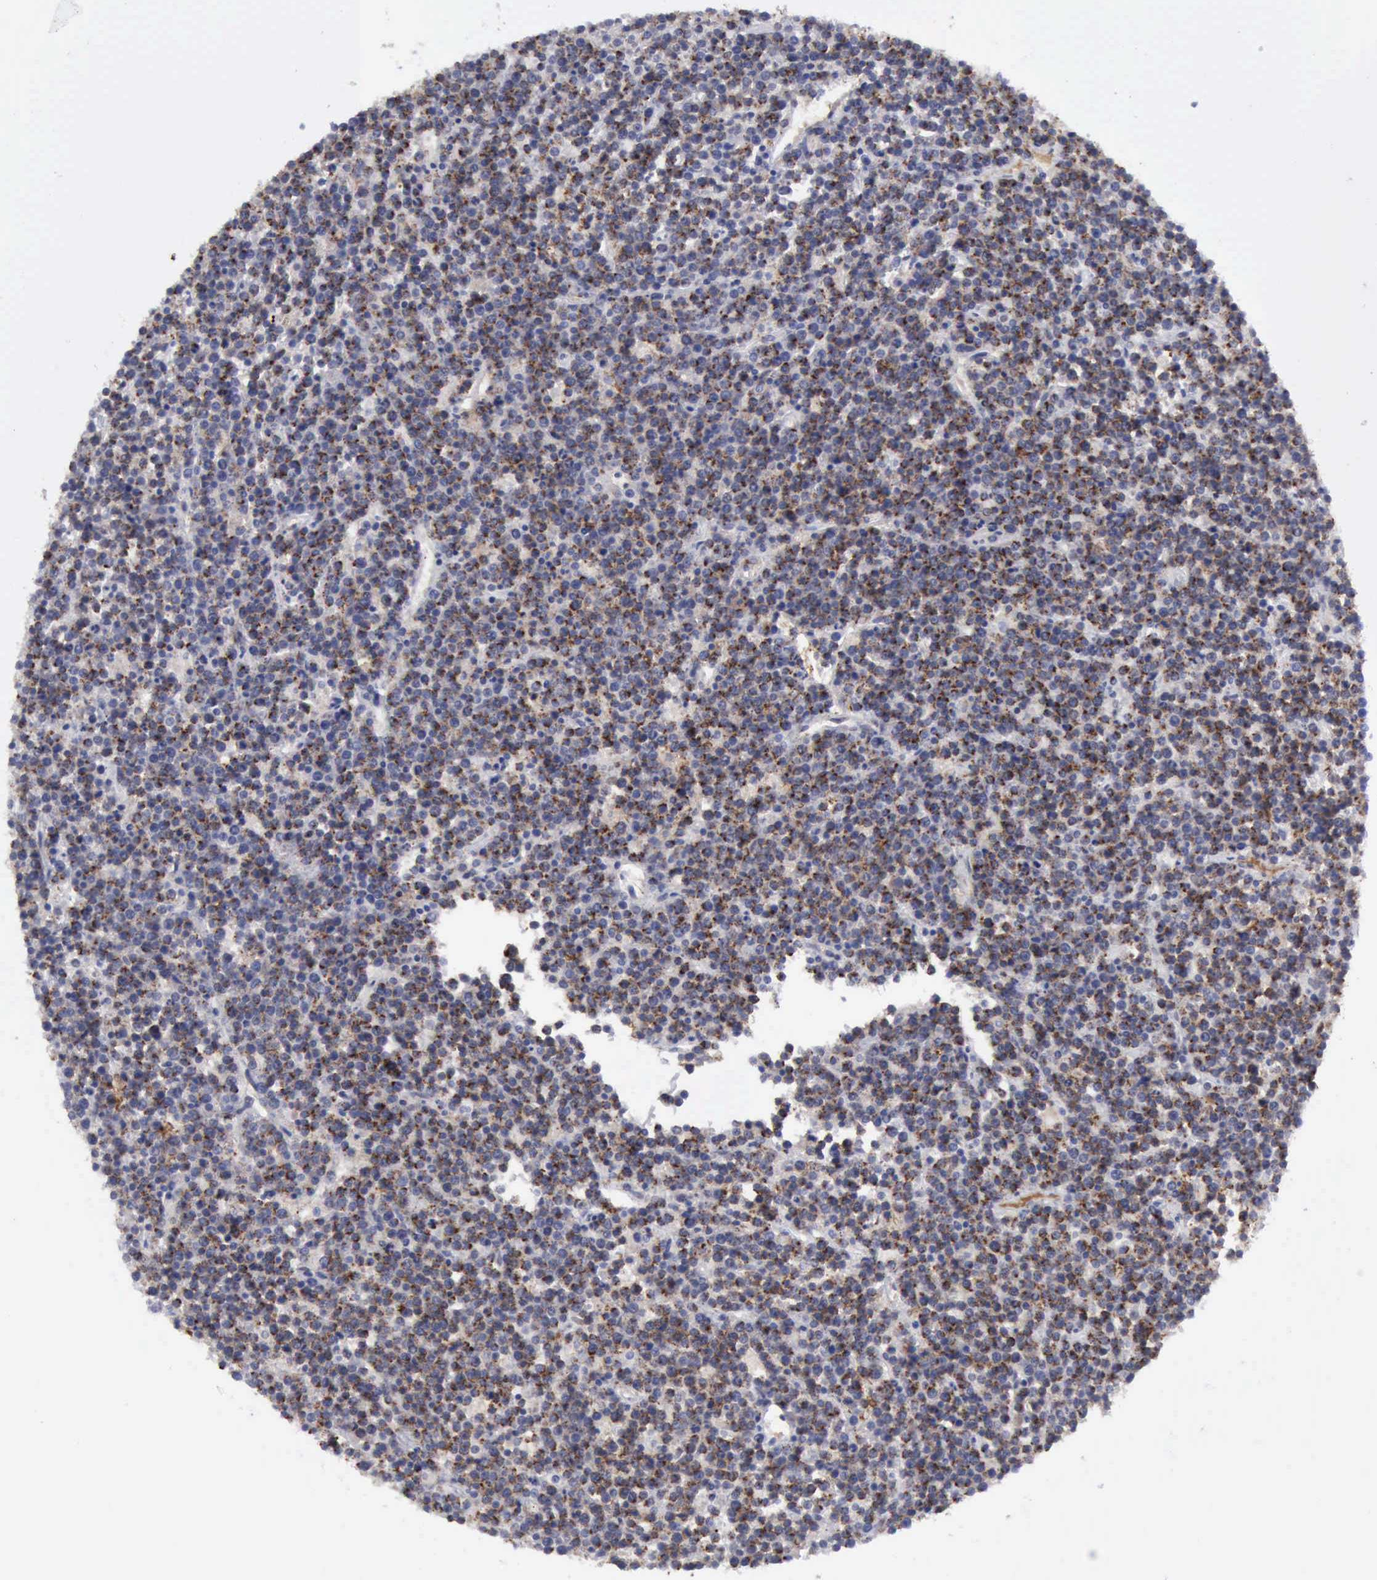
{"staining": {"intensity": "moderate", "quantity": "25%-75%", "location": "cytoplasmic/membranous"}, "tissue": "lymphoma", "cell_type": "Tumor cells", "image_type": "cancer", "snomed": [{"axis": "morphology", "description": "Malignant lymphoma, non-Hodgkin's type, High grade"}, {"axis": "topography", "description": "Ovary"}], "caption": "Immunohistochemistry (IHC) (DAB (3,3'-diaminobenzidine)) staining of lymphoma shows moderate cytoplasmic/membranous protein positivity in approximately 25%-75% of tumor cells. Immunohistochemistry stains the protein in brown and the nuclei are stained blue.", "gene": "TFRC", "patient": {"sex": "female", "age": 56}}